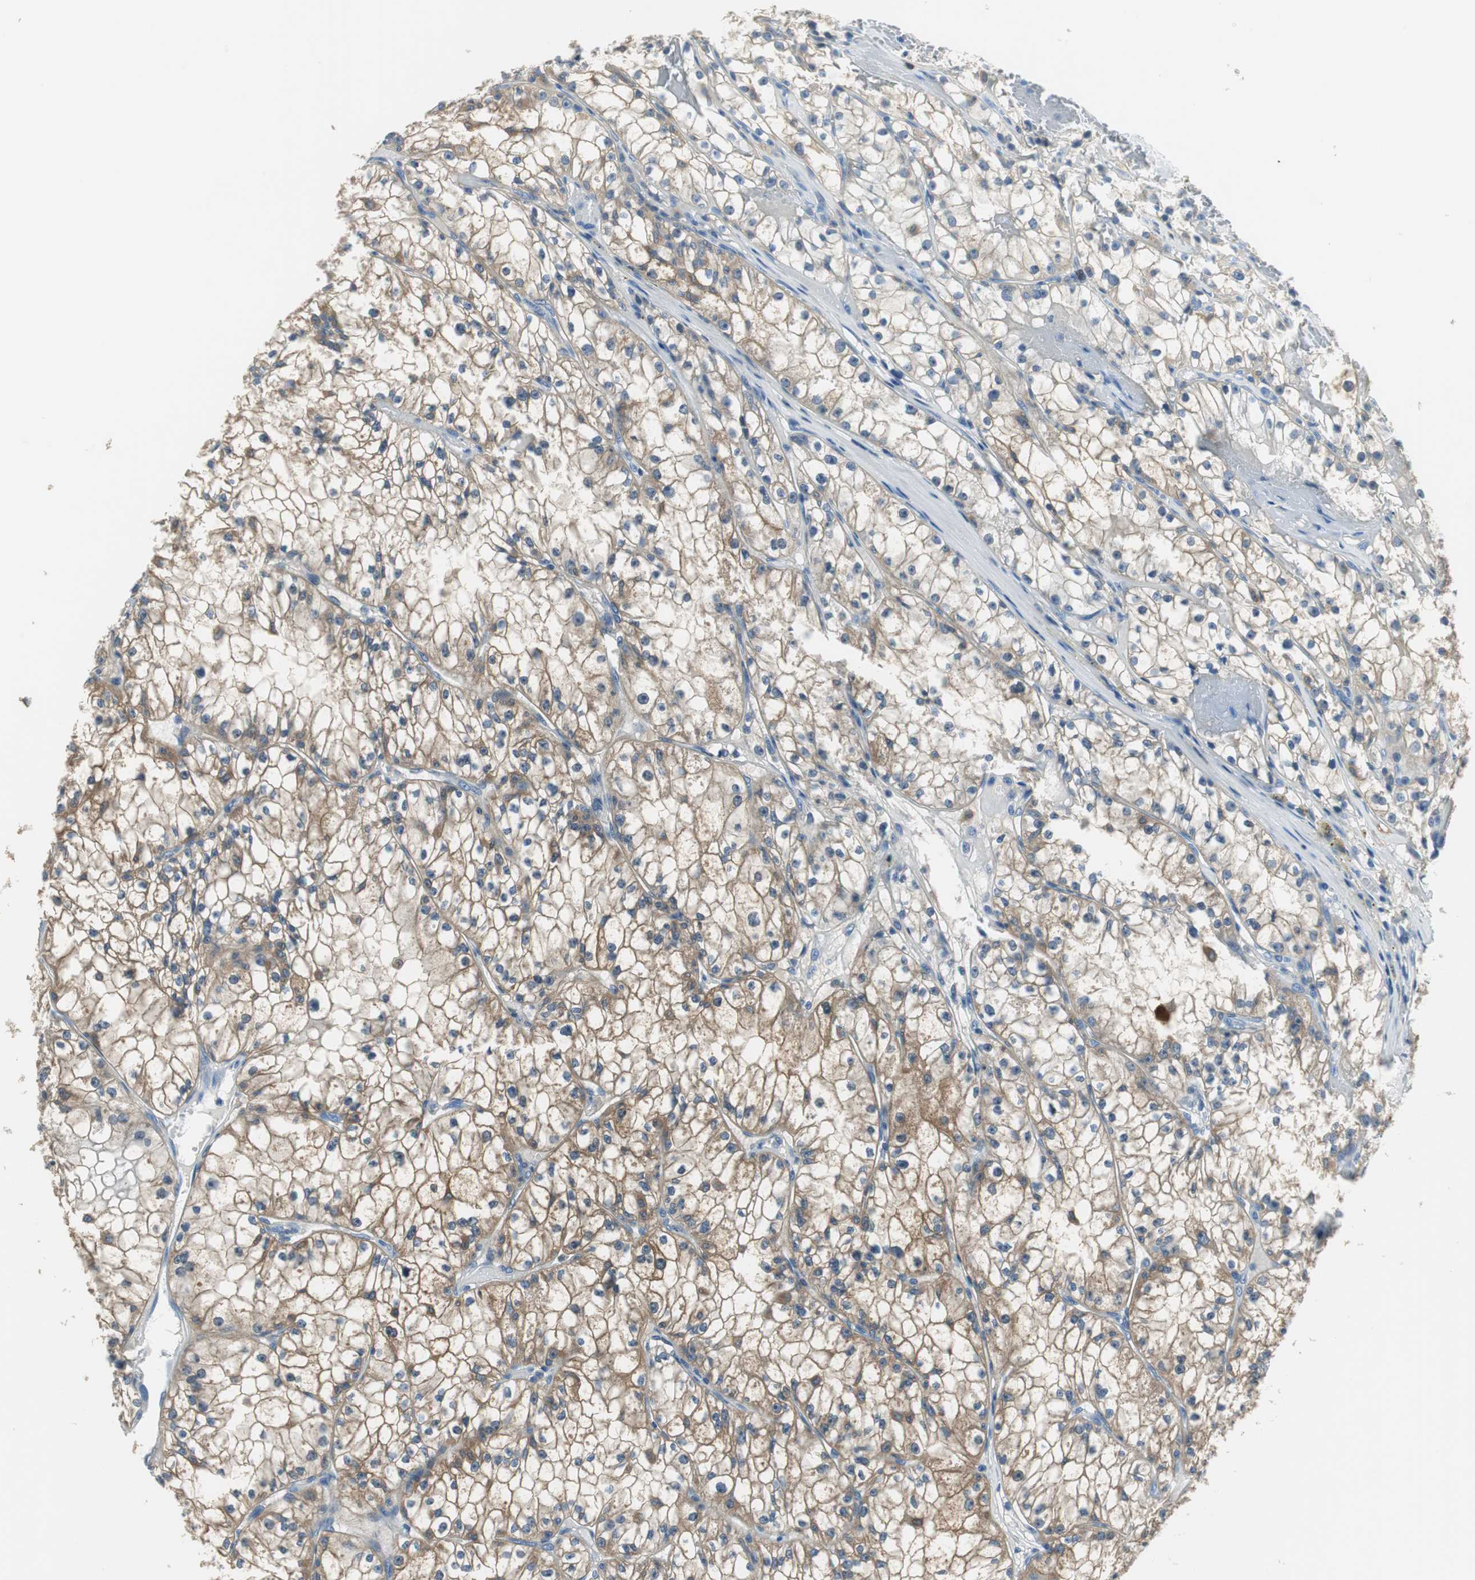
{"staining": {"intensity": "moderate", "quantity": "25%-75%", "location": "cytoplasmic/membranous"}, "tissue": "renal cancer", "cell_type": "Tumor cells", "image_type": "cancer", "snomed": [{"axis": "morphology", "description": "Adenocarcinoma, NOS"}, {"axis": "topography", "description": "Kidney"}], "caption": "Immunohistochemistry staining of renal cancer (adenocarcinoma), which displays medium levels of moderate cytoplasmic/membranous expression in about 25%-75% of tumor cells indicating moderate cytoplasmic/membranous protein expression. The staining was performed using DAB (3,3'-diaminobenzidine) (brown) for protein detection and nuclei were counterstained in hematoxylin (blue).", "gene": "FBP1", "patient": {"sex": "male", "age": 56}}